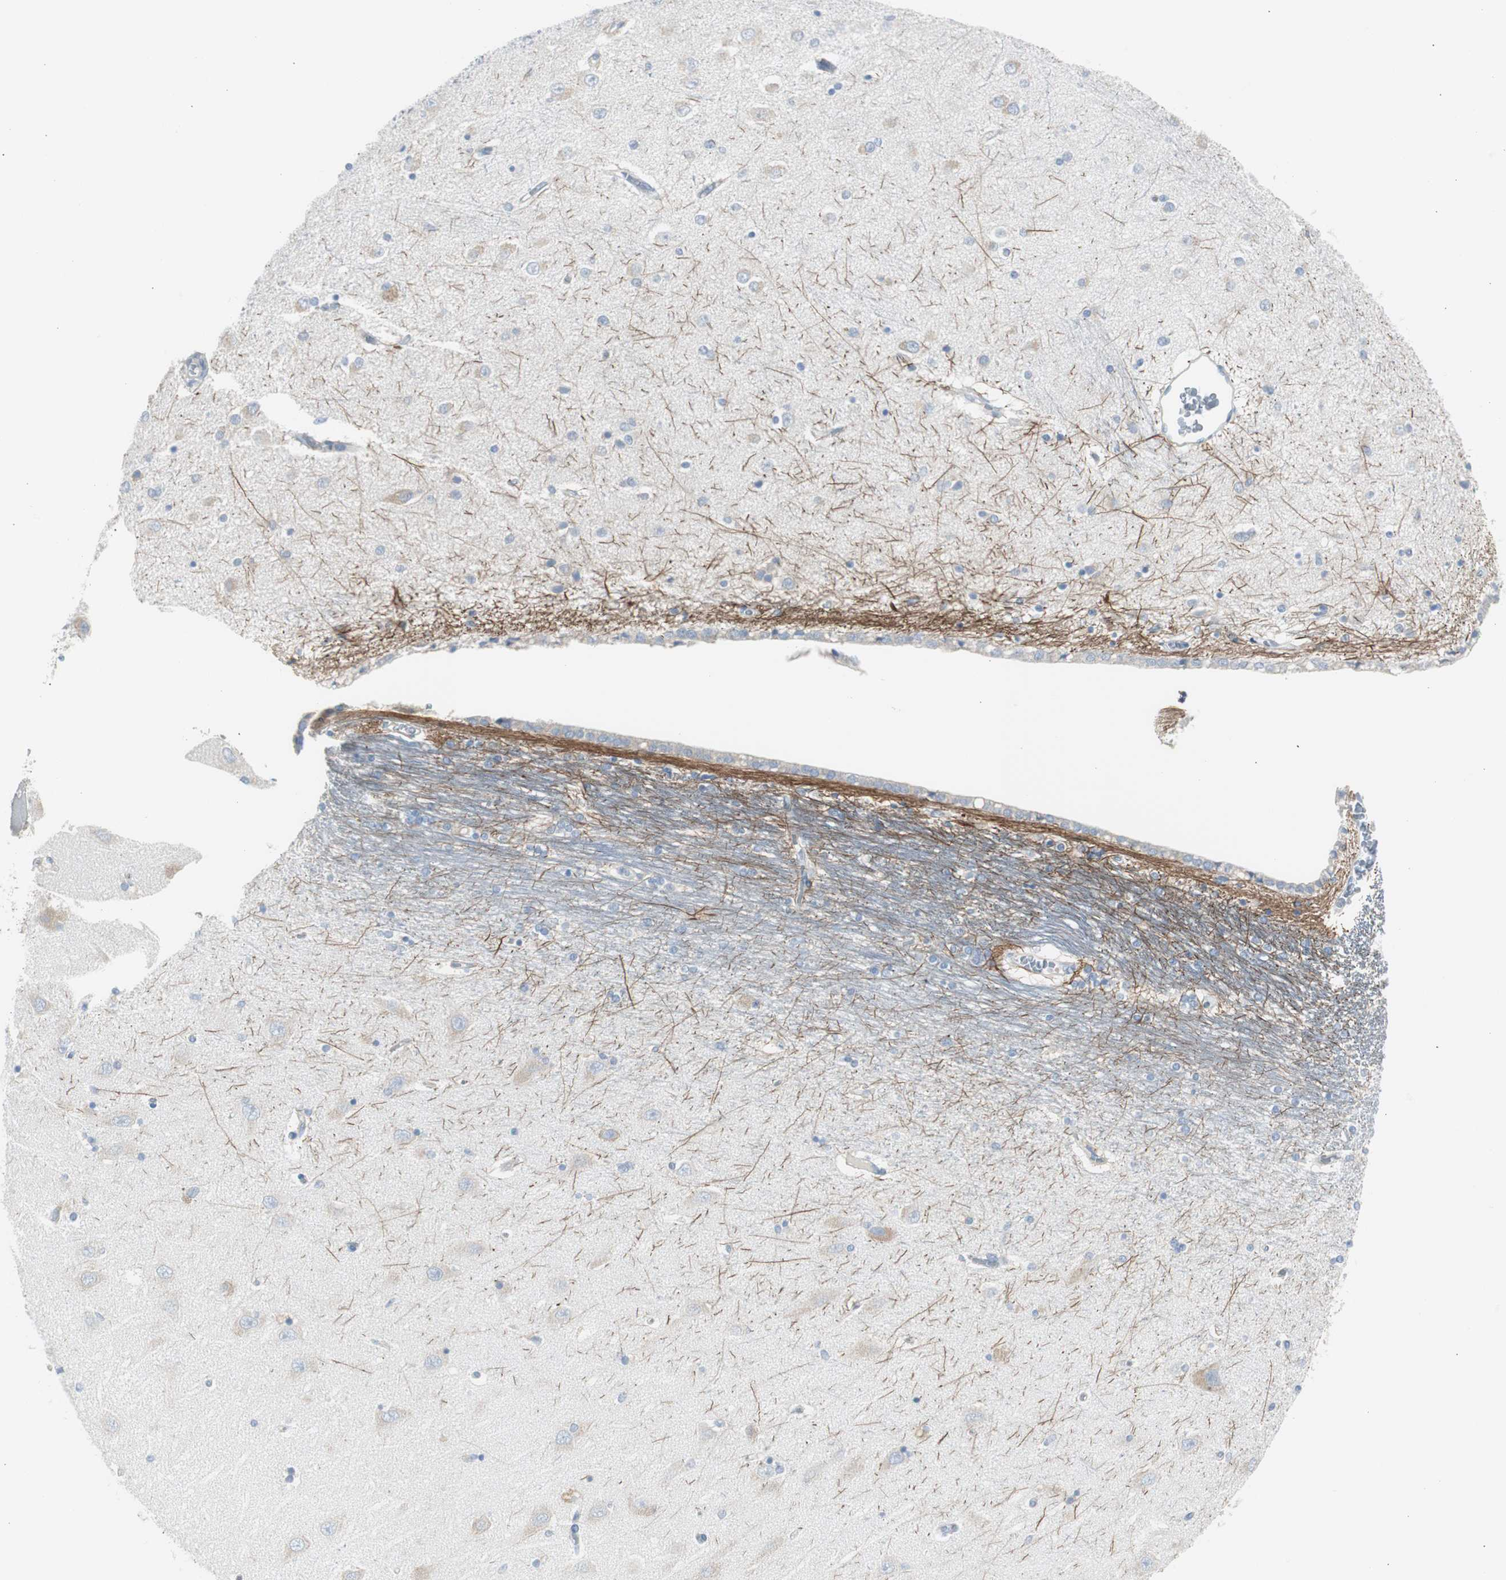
{"staining": {"intensity": "weak", "quantity": "<25%", "location": "cytoplasmic/membranous"}, "tissue": "hippocampus", "cell_type": "Glial cells", "image_type": "normal", "snomed": [{"axis": "morphology", "description": "Normal tissue, NOS"}, {"axis": "topography", "description": "Hippocampus"}], "caption": "DAB (3,3'-diaminobenzidine) immunohistochemical staining of benign human hippocampus exhibits no significant positivity in glial cells.", "gene": "RPS12", "patient": {"sex": "female", "age": 54}}